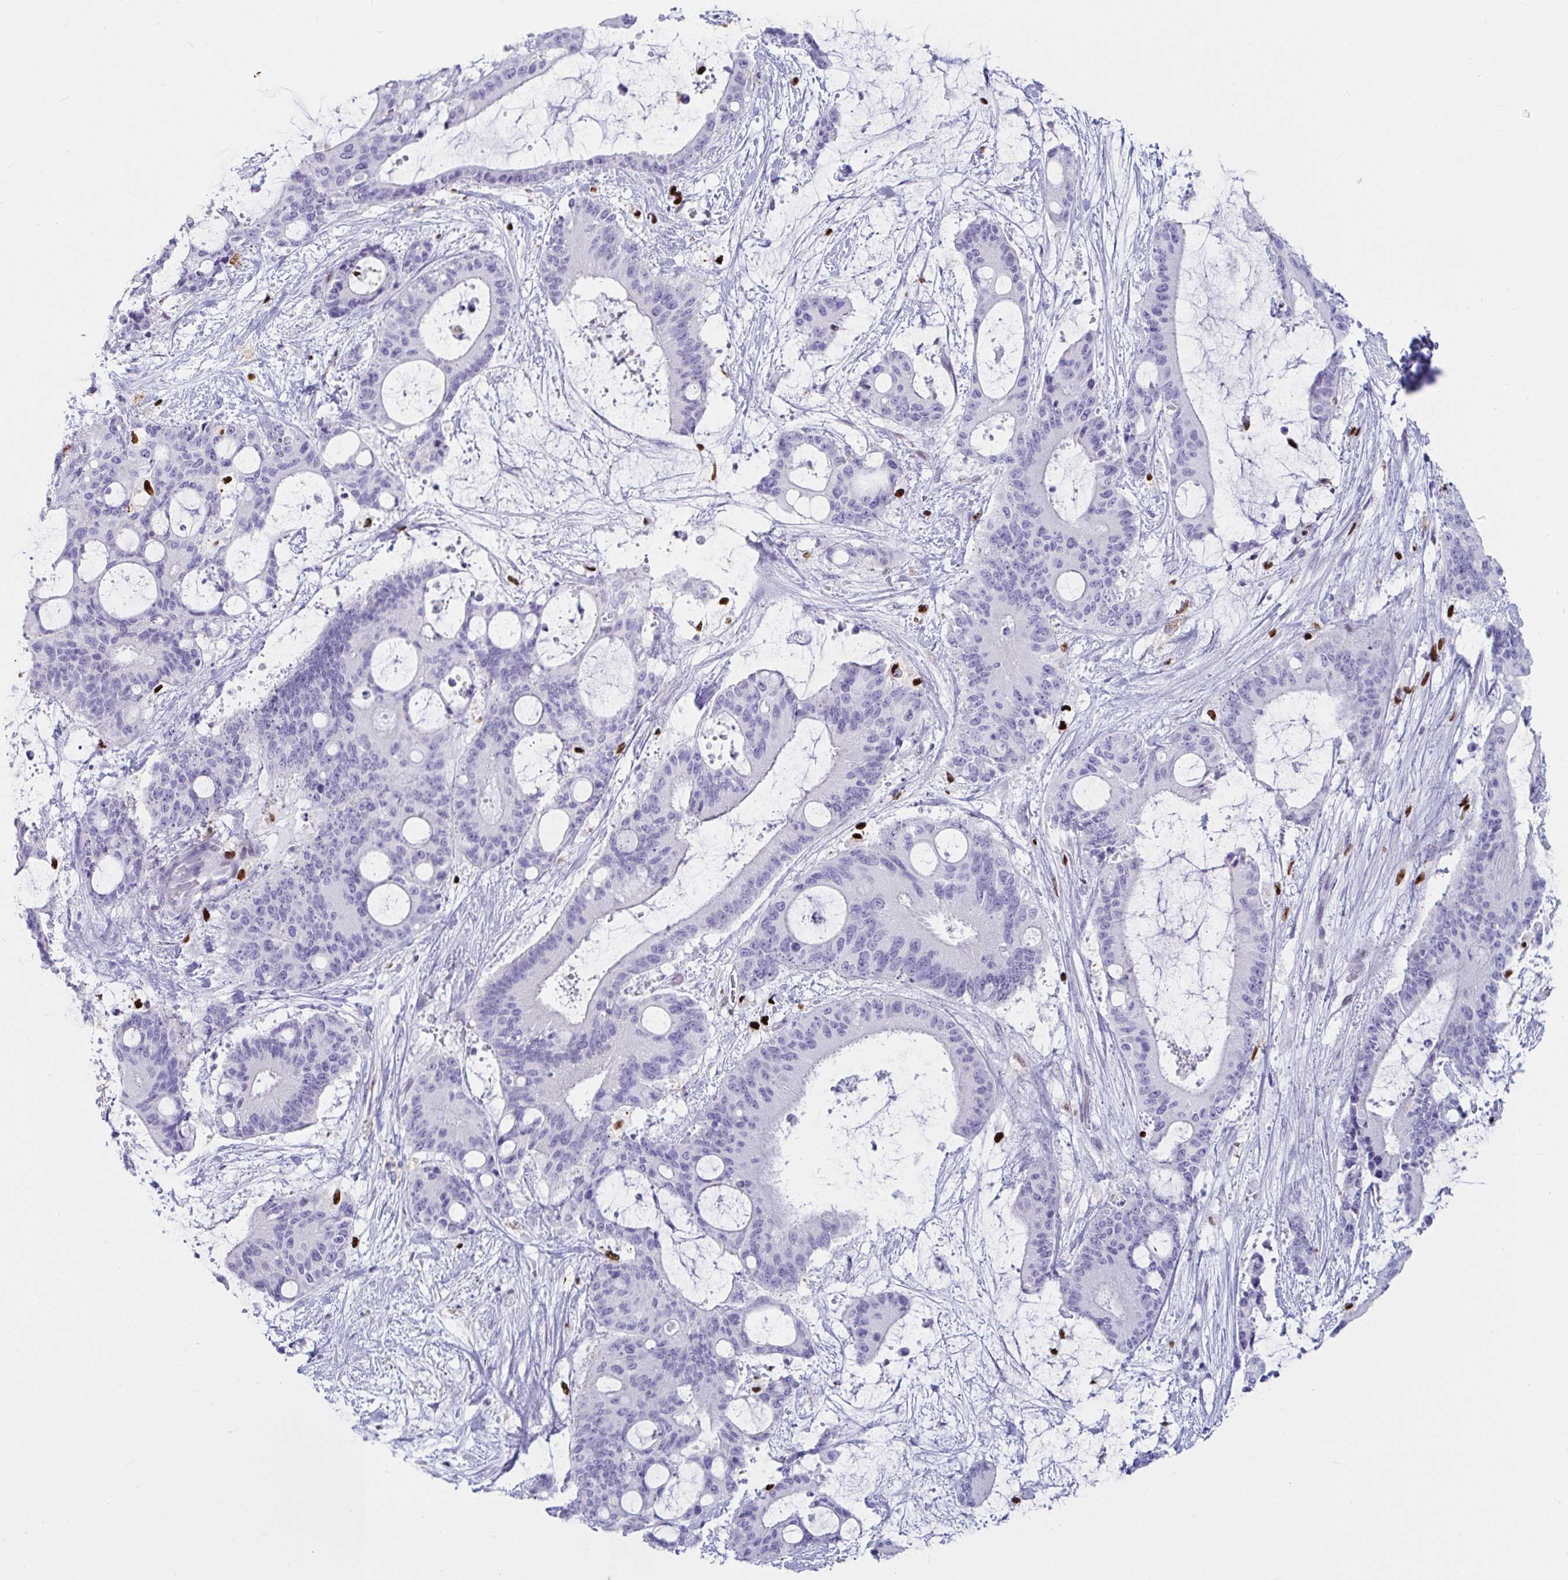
{"staining": {"intensity": "negative", "quantity": "none", "location": "none"}, "tissue": "liver cancer", "cell_type": "Tumor cells", "image_type": "cancer", "snomed": [{"axis": "morphology", "description": "Normal tissue, NOS"}, {"axis": "morphology", "description": "Cholangiocarcinoma"}, {"axis": "topography", "description": "Liver"}, {"axis": "topography", "description": "Peripheral nerve tissue"}], "caption": "The photomicrograph reveals no significant staining in tumor cells of liver cancer. The staining was performed using DAB to visualize the protein expression in brown, while the nuclei were stained in blue with hematoxylin (Magnification: 20x).", "gene": "ZNF586", "patient": {"sex": "female", "age": 73}}